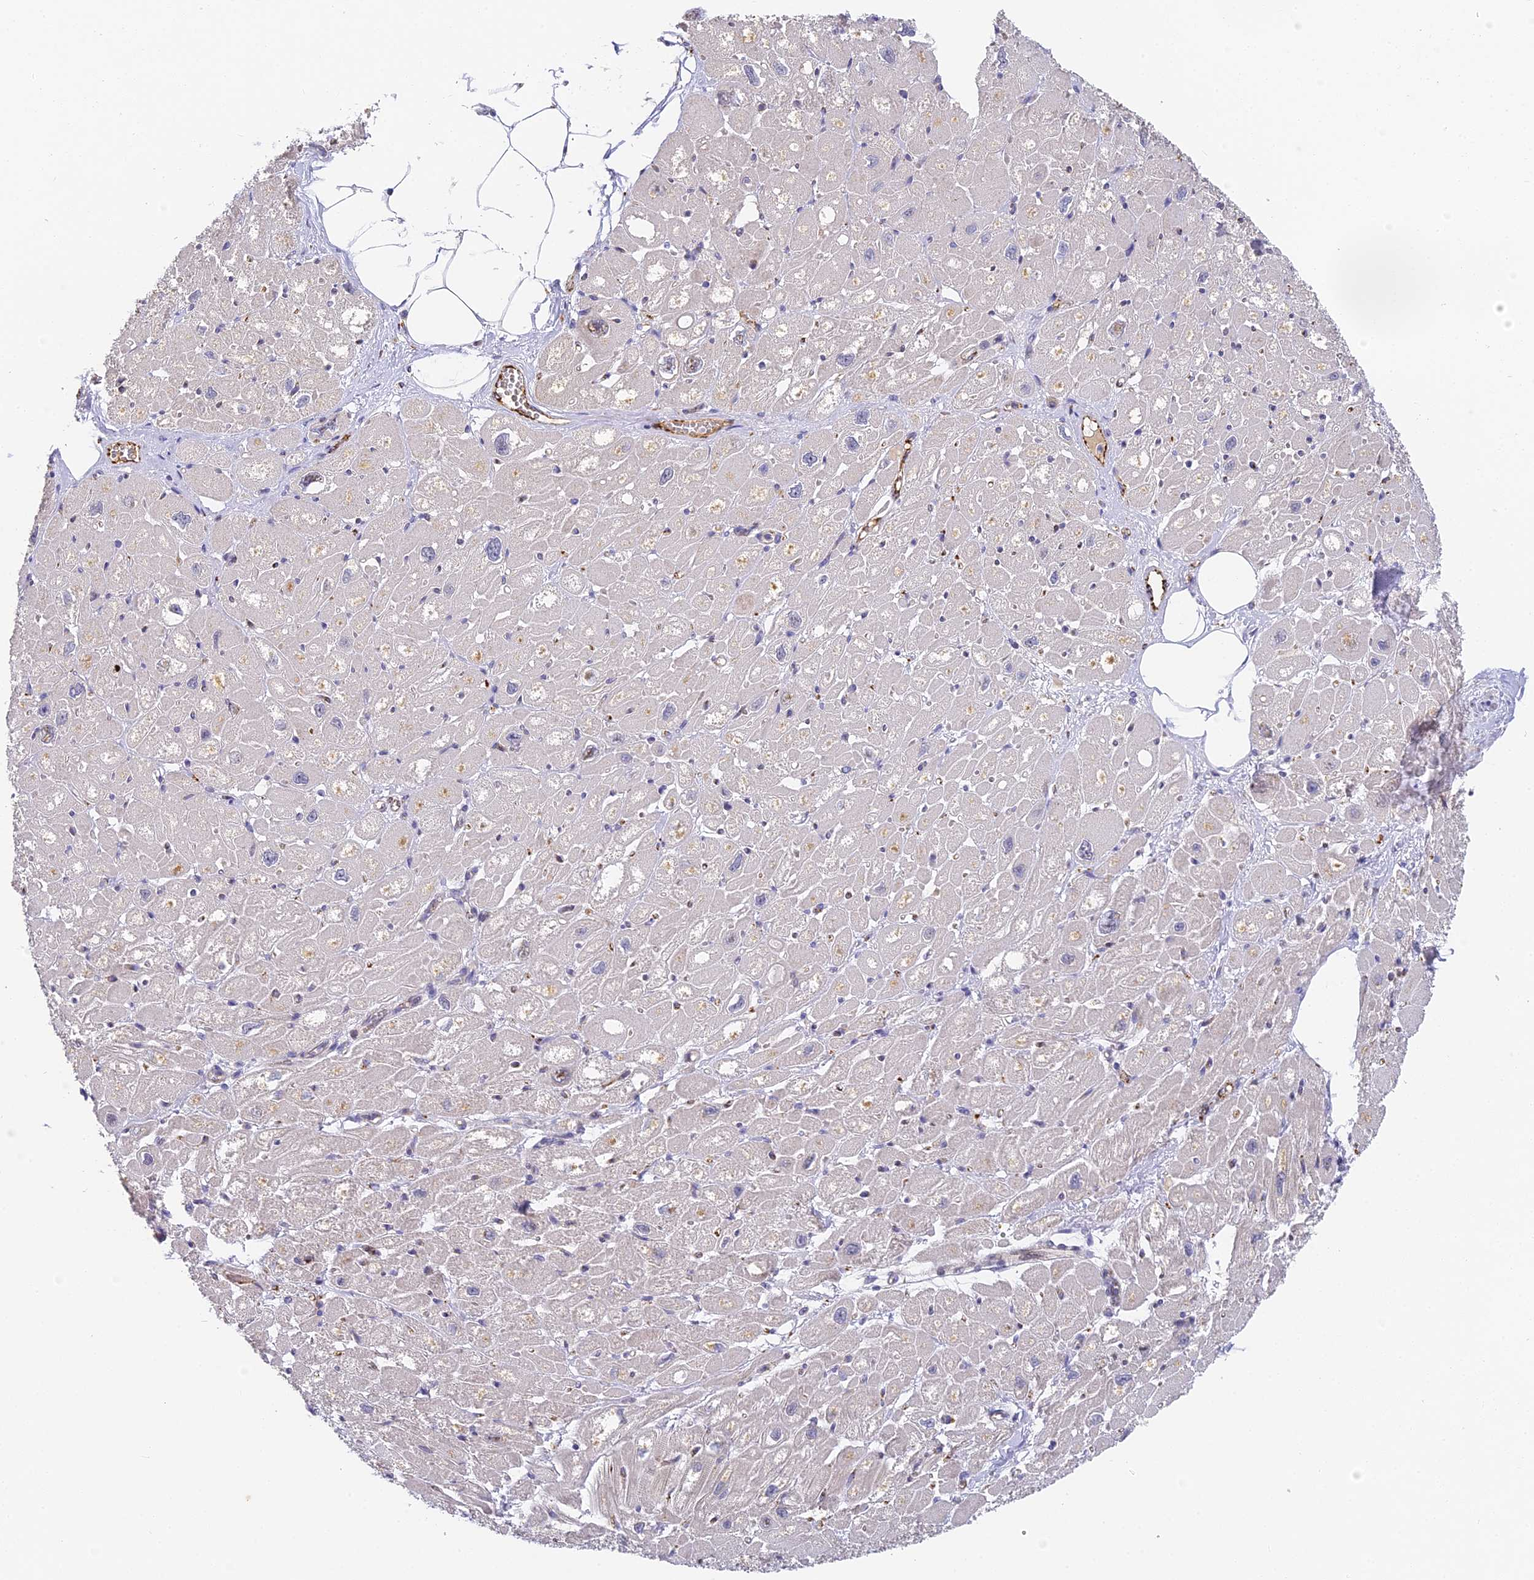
{"staining": {"intensity": "moderate", "quantity": "<25%", "location": "cytoplasmic/membranous"}, "tissue": "heart muscle", "cell_type": "Cardiomyocytes", "image_type": "normal", "snomed": [{"axis": "morphology", "description": "Normal tissue, NOS"}, {"axis": "topography", "description": "Heart"}], "caption": "Human heart muscle stained for a protein (brown) exhibits moderate cytoplasmic/membranous positive expression in about <25% of cardiomyocytes.", "gene": "DNAAF10", "patient": {"sex": "male", "age": 50}}